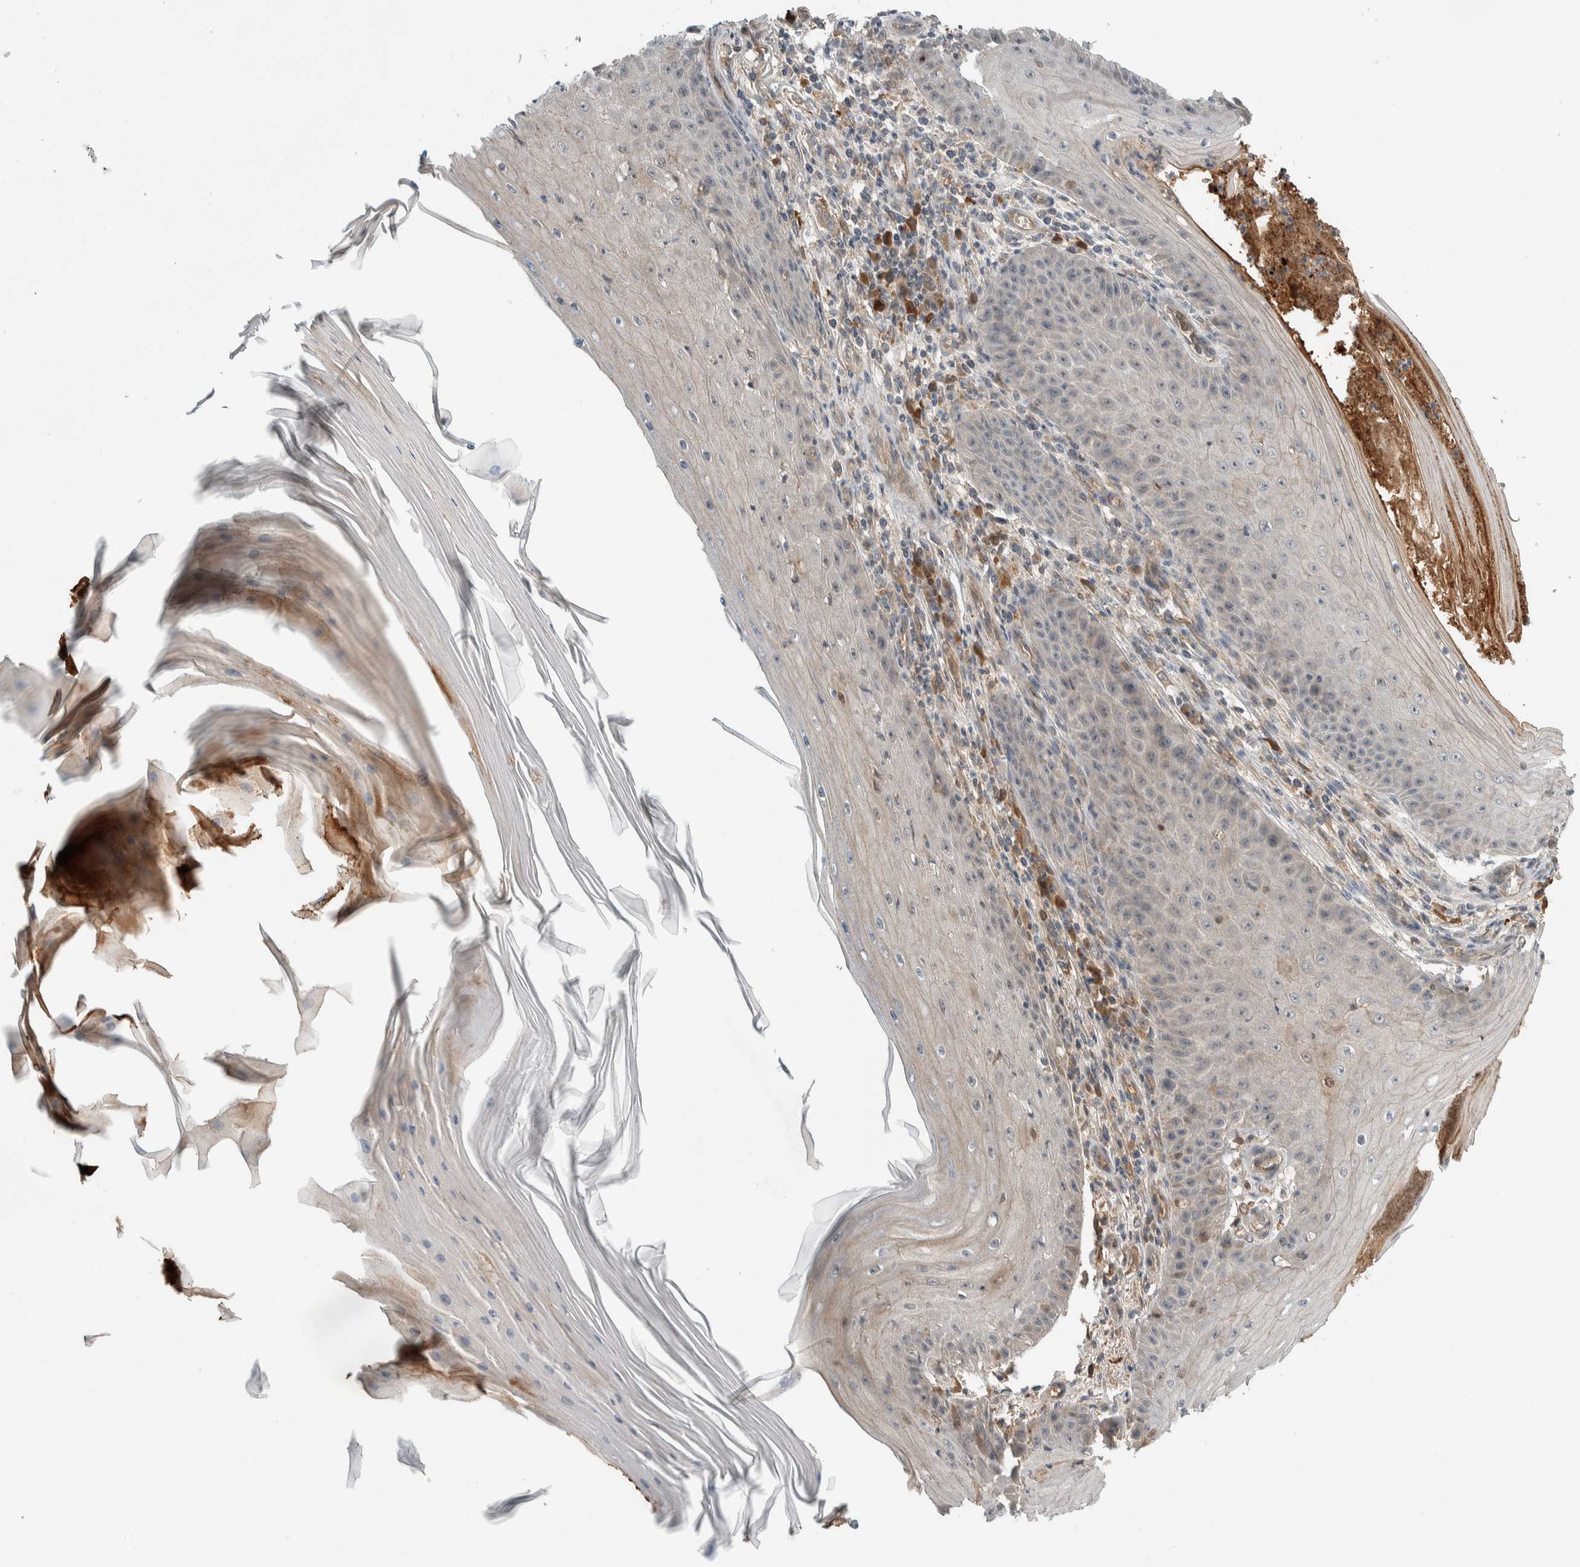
{"staining": {"intensity": "negative", "quantity": "none", "location": "none"}, "tissue": "skin cancer", "cell_type": "Tumor cells", "image_type": "cancer", "snomed": [{"axis": "morphology", "description": "Squamous cell carcinoma, NOS"}, {"axis": "topography", "description": "Skin"}], "caption": "A histopathology image of human skin cancer is negative for staining in tumor cells. (DAB (3,3'-diaminobenzidine) immunohistochemistry (IHC), high magnification).", "gene": "ARMC7", "patient": {"sex": "female", "age": 73}}